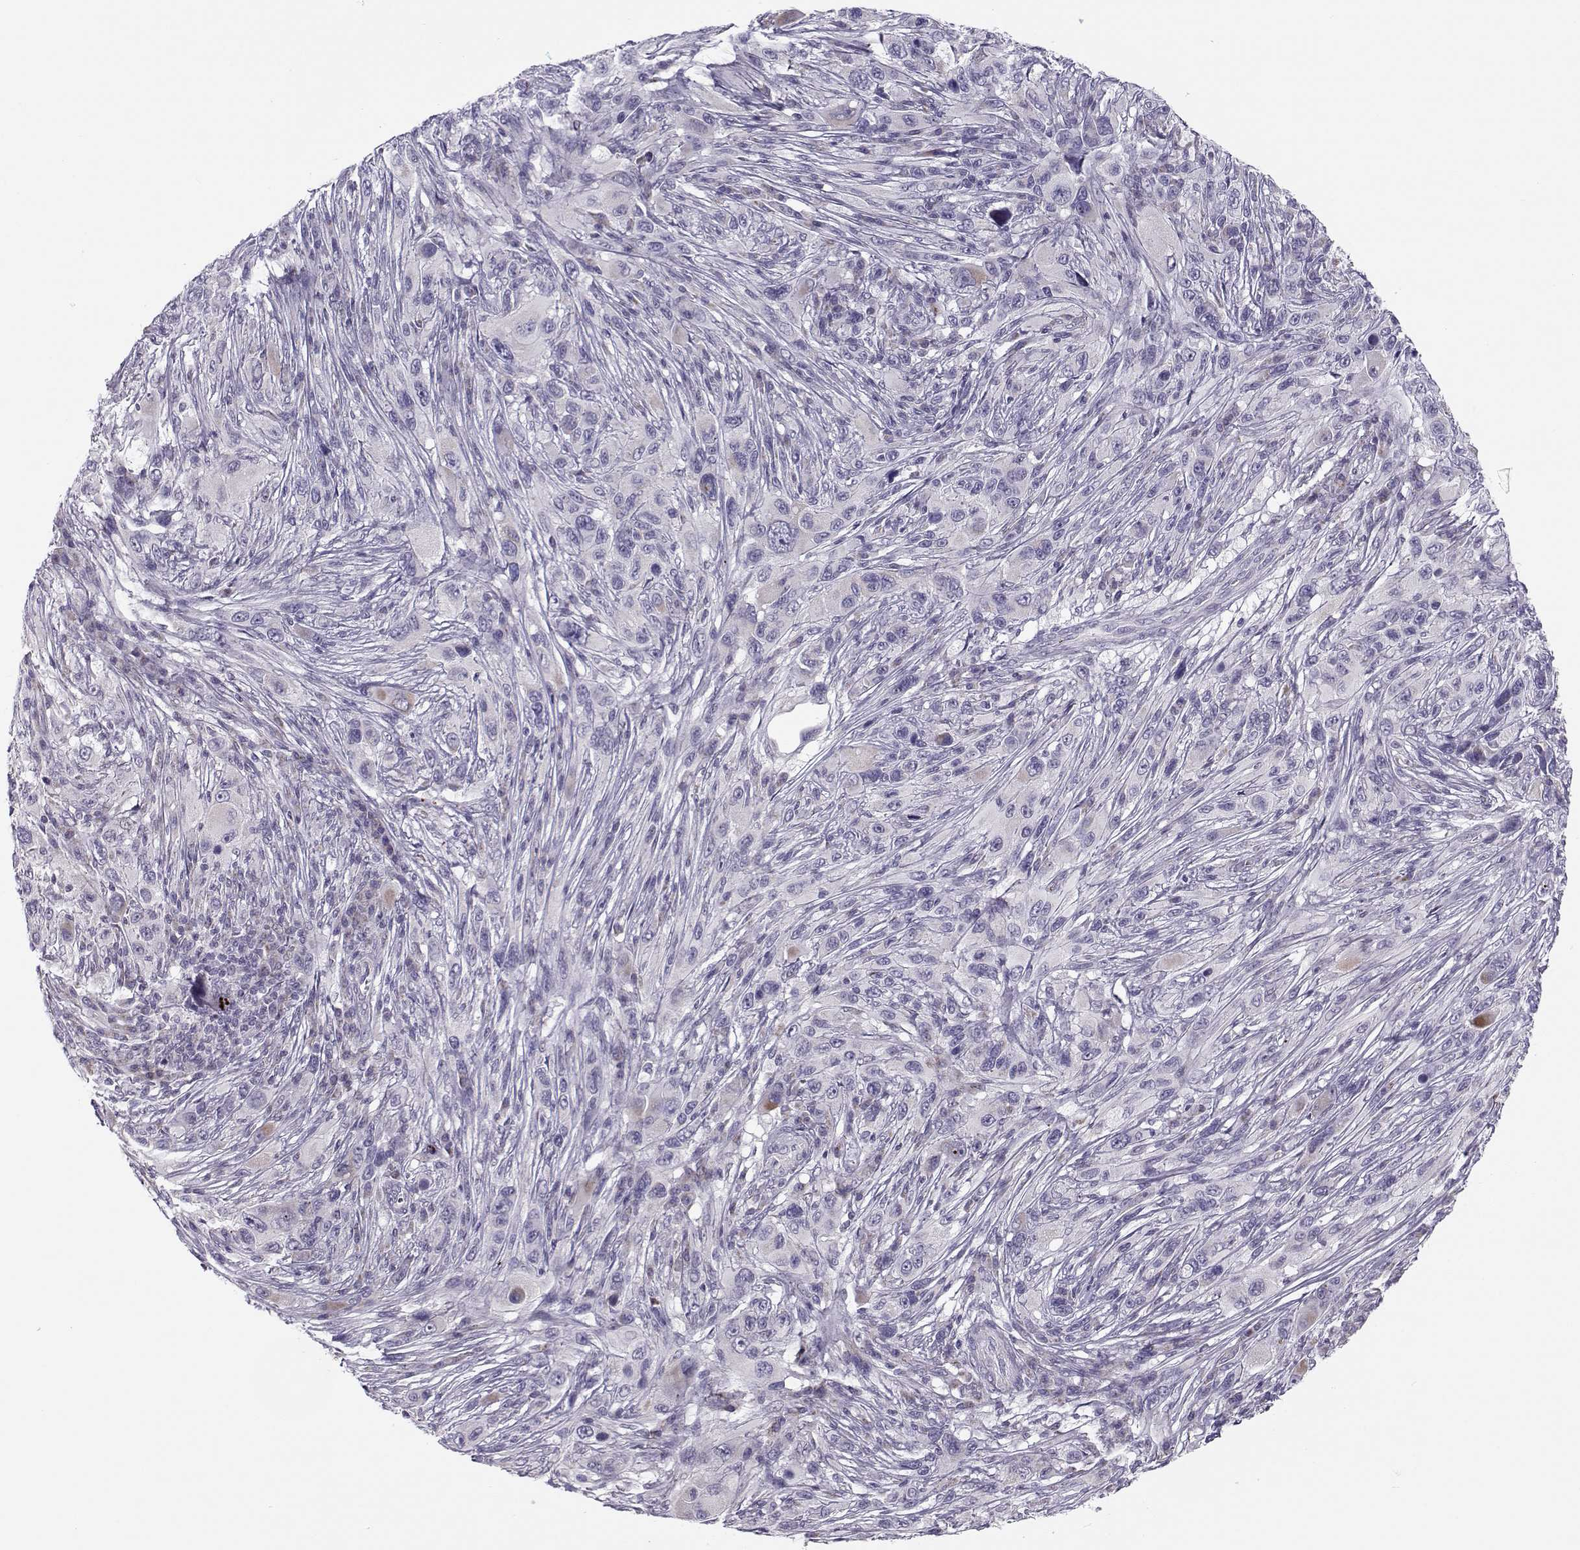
{"staining": {"intensity": "negative", "quantity": "none", "location": "none"}, "tissue": "melanoma", "cell_type": "Tumor cells", "image_type": "cancer", "snomed": [{"axis": "morphology", "description": "Malignant melanoma, NOS"}, {"axis": "topography", "description": "Skin"}], "caption": "An IHC micrograph of melanoma is shown. There is no staining in tumor cells of melanoma. The staining was performed using DAB to visualize the protein expression in brown, while the nuclei were stained in blue with hematoxylin (Magnification: 20x).", "gene": "KLF17", "patient": {"sex": "male", "age": 53}}